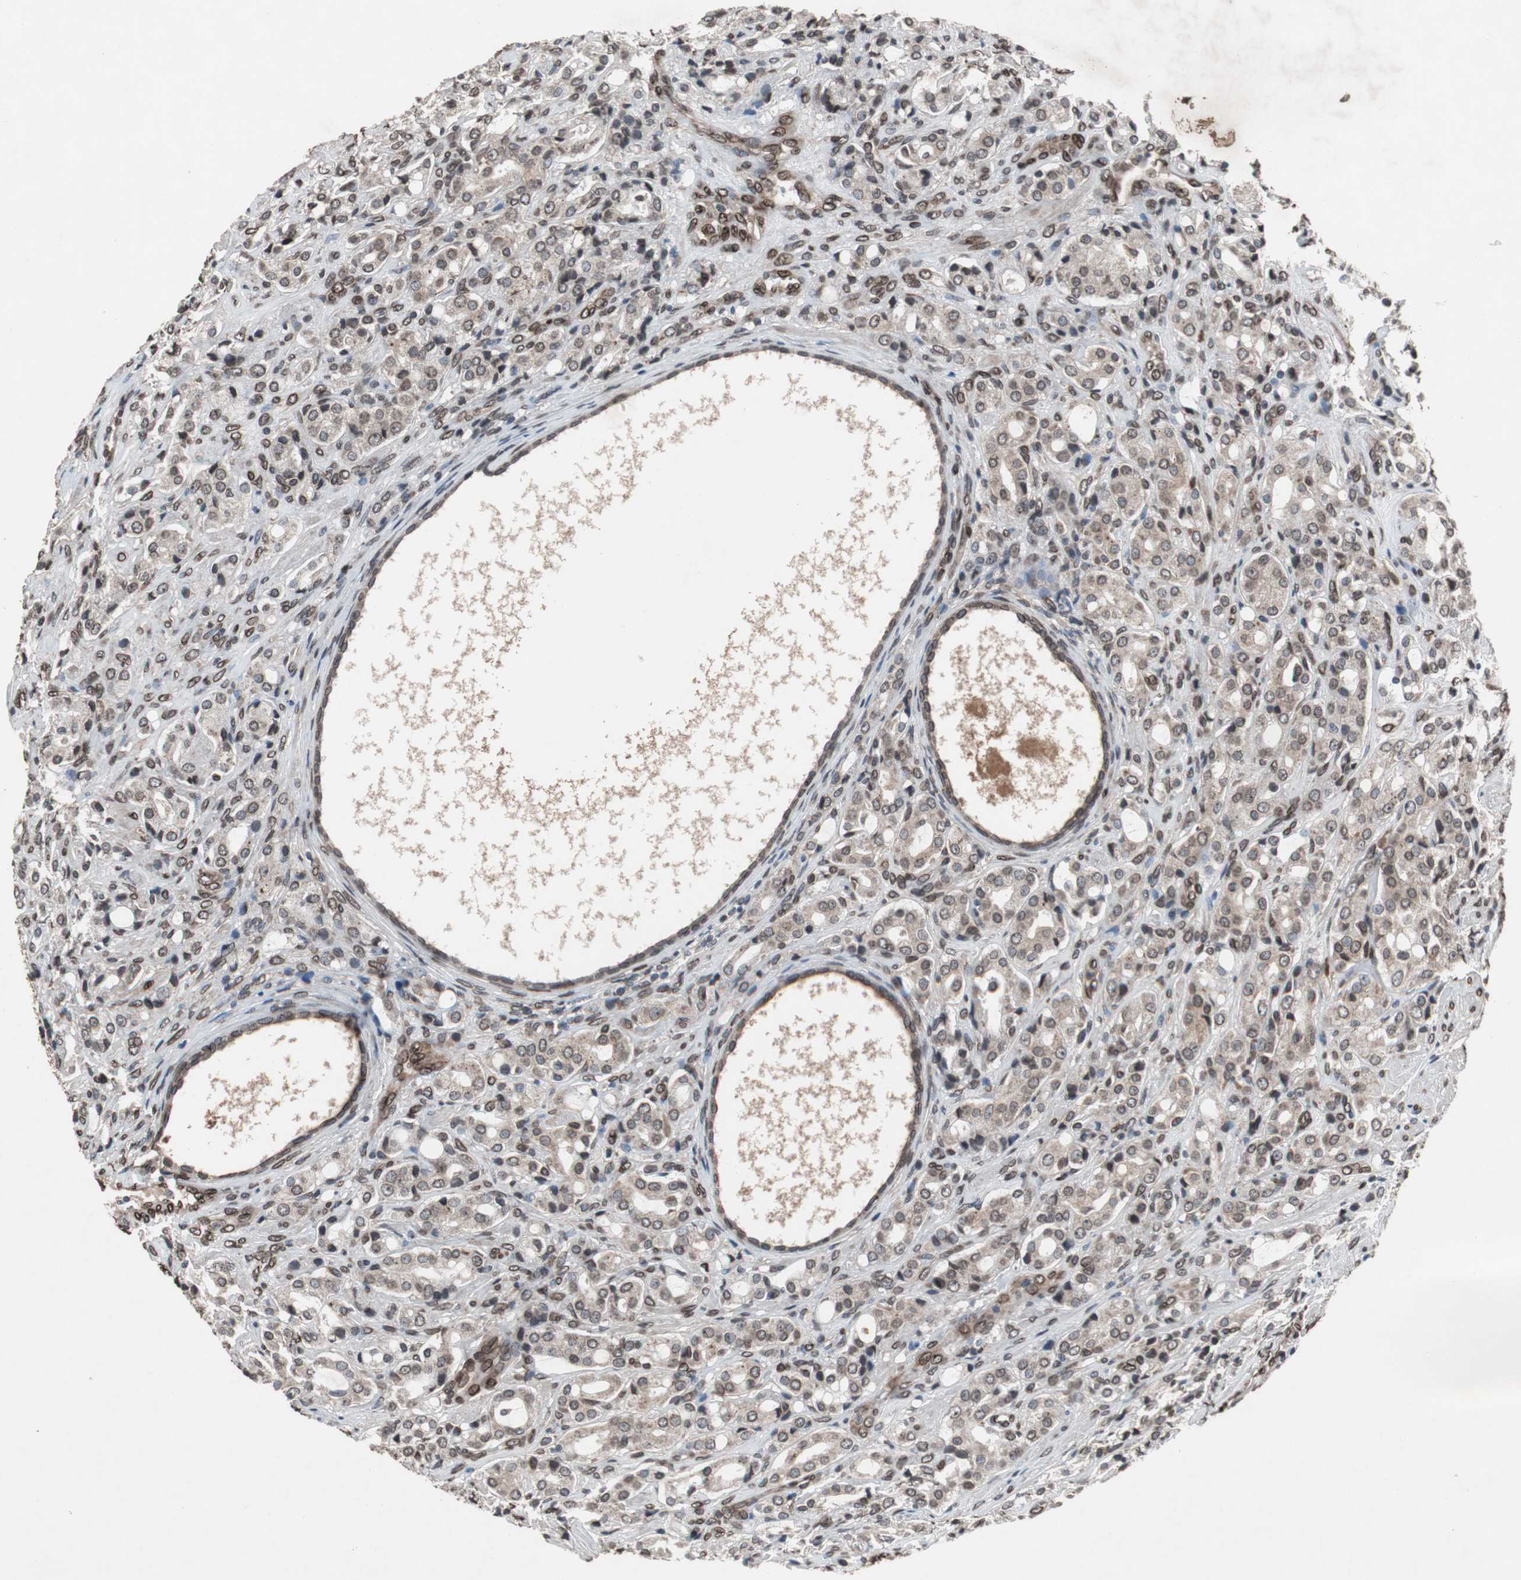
{"staining": {"intensity": "strong", "quantity": "<25%", "location": "cytoplasmic/membranous,nuclear"}, "tissue": "prostate cancer", "cell_type": "Tumor cells", "image_type": "cancer", "snomed": [{"axis": "morphology", "description": "Adenocarcinoma, High grade"}, {"axis": "topography", "description": "Prostate"}], "caption": "Immunohistochemical staining of human prostate cancer reveals medium levels of strong cytoplasmic/membranous and nuclear expression in about <25% of tumor cells.", "gene": "LMNA", "patient": {"sex": "male", "age": 72}}